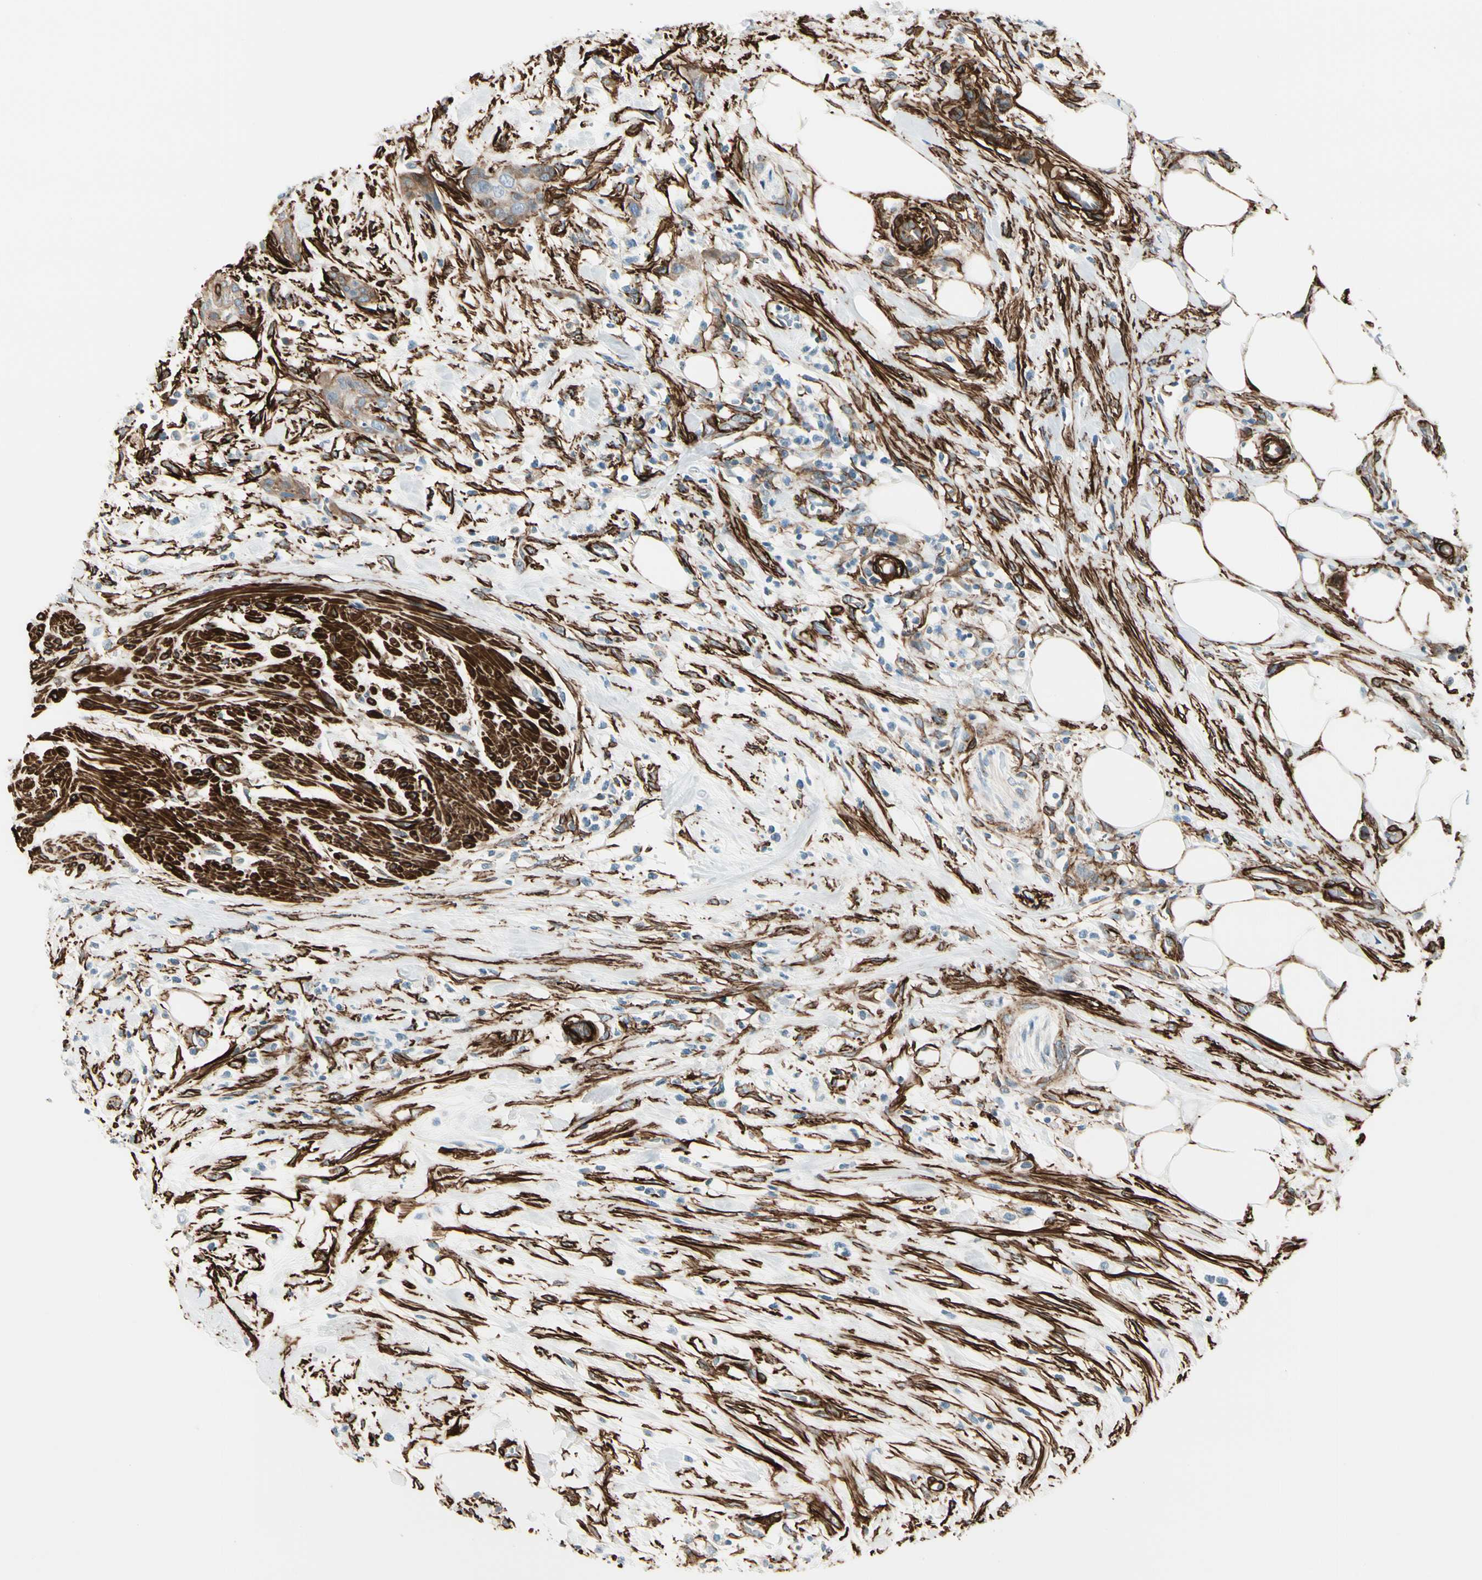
{"staining": {"intensity": "moderate", "quantity": ">75%", "location": "cytoplasmic/membranous"}, "tissue": "urothelial cancer", "cell_type": "Tumor cells", "image_type": "cancer", "snomed": [{"axis": "morphology", "description": "Urothelial carcinoma, High grade"}, {"axis": "topography", "description": "Urinary bladder"}], "caption": "Human high-grade urothelial carcinoma stained with a brown dye shows moderate cytoplasmic/membranous positive staining in about >75% of tumor cells.", "gene": "CALD1", "patient": {"sex": "male", "age": 35}}